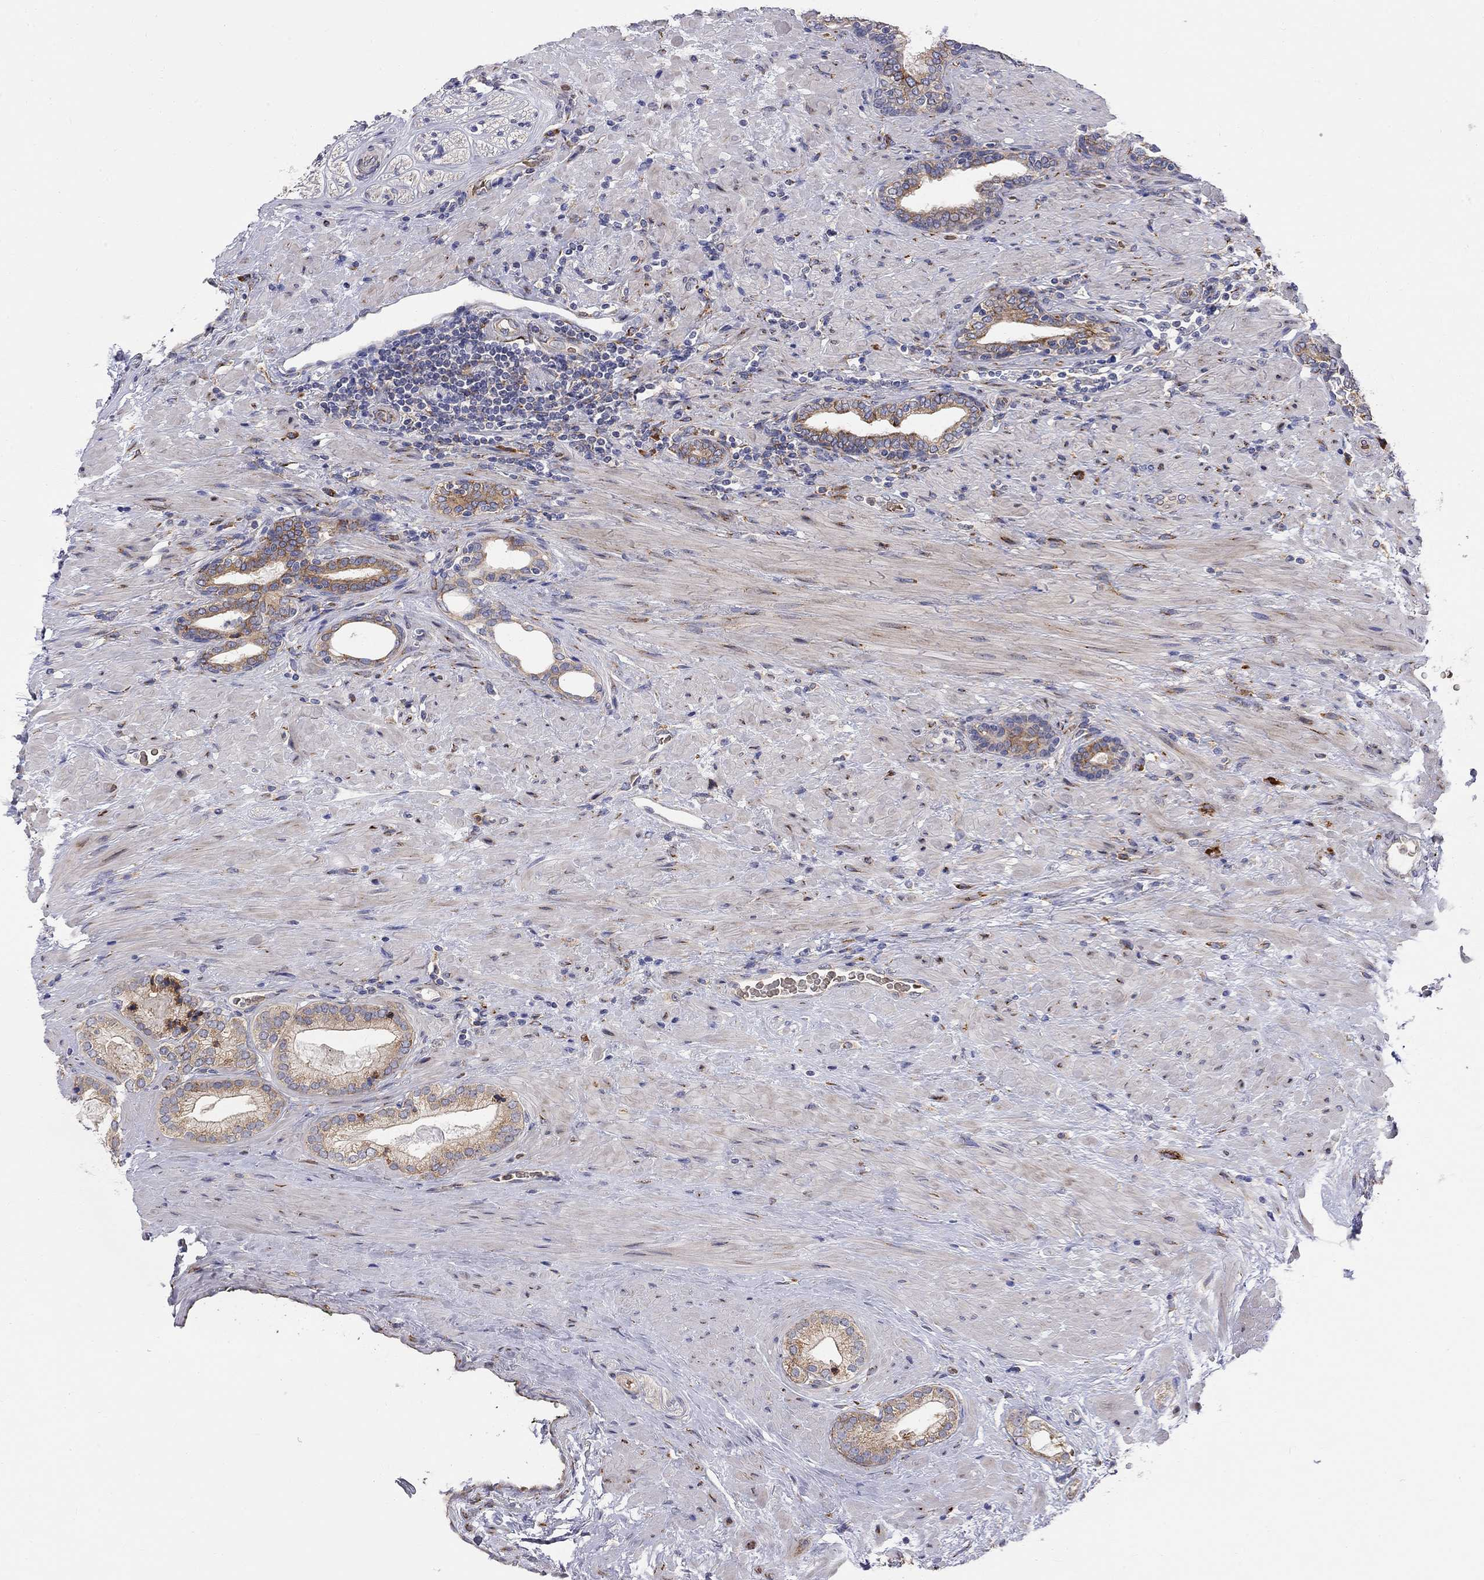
{"staining": {"intensity": "moderate", "quantity": "25%-75%", "location": "cytoplasmic/membranous"}, "tissue": "prostate cancer", "cell_type": "Tumor cells", "image_type": "cancer", "snomed": [{"axis": "morphology", "description": "Adenocarcinoma, Low grade"}, {"axis": "topography", "description": "Prostate and seminal vesicle, NOS"}], "caption": "Protein analysis of prostate cancer tissue exhibits moderate cytoplasmic/membranous positivity in approximately 25%-75% of tumor cells.", "gene": "CASTOR1", "patient": {"sex": "male", "age": 61}}